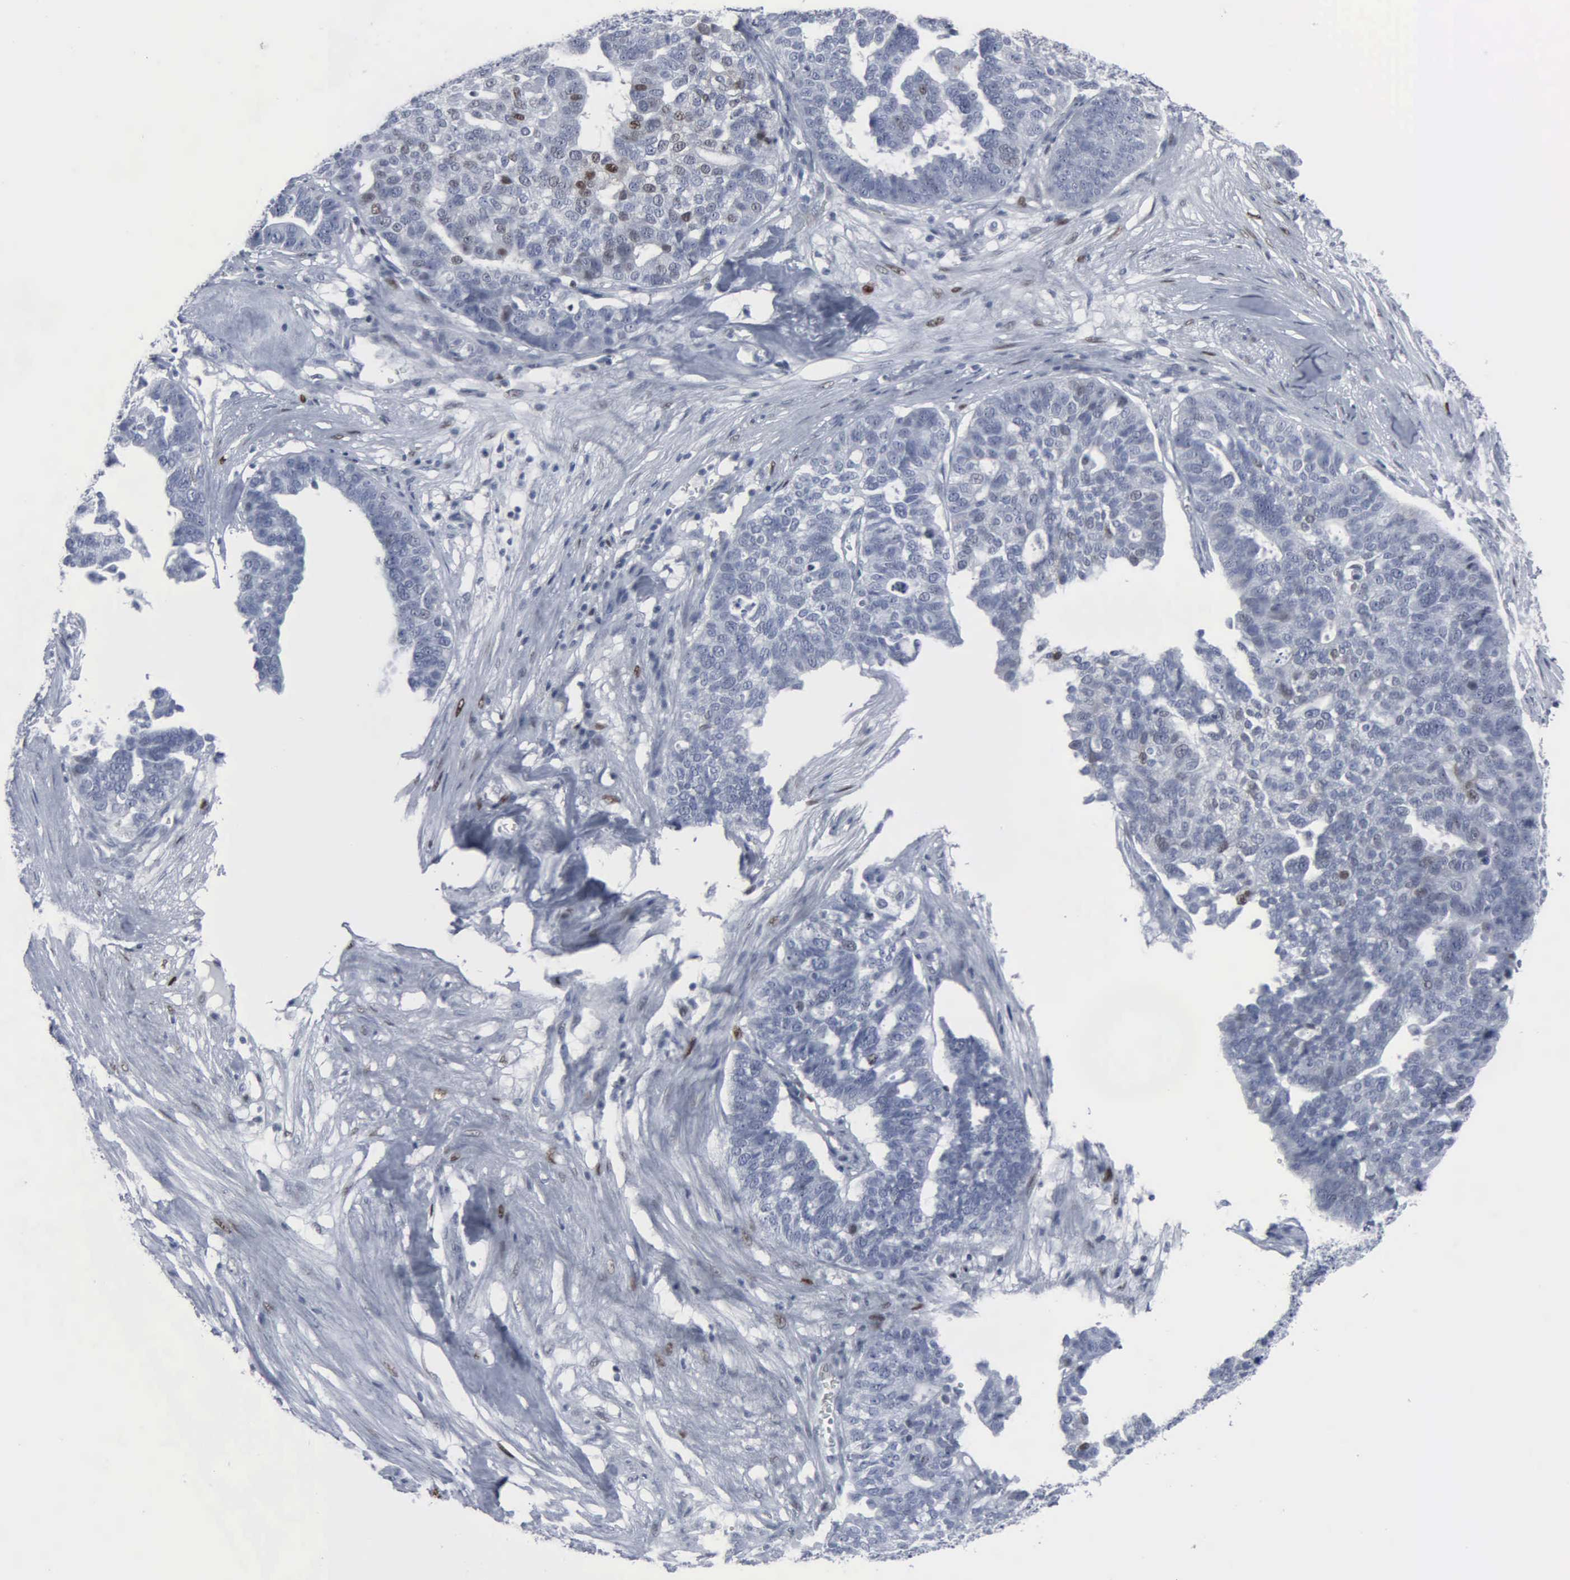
{"staining": {"intensity": "weak", "quantity": "<25%", "location": "nuclear"}, "tissue": "ovarian cancer", "cell_type": "Tumor cells", "image_type": "cancer", "snomed": [{"axis": "morphology", "description": "Cystadenocarcinoma, serous, NOS"}, {"axis": "topography", "description": "Ovary"}], "caption": "Immunohistochemistry (IHC) histopathology image of neoplastic tissue: serous cystadenocarcinoma (ovarian) stained with DAB (3,3'-diaminobenzidine) demonstrates no significant protein staining in tumor cells.", "gene": "CCND3", "patient": {"sex": "female", "age": 59}}